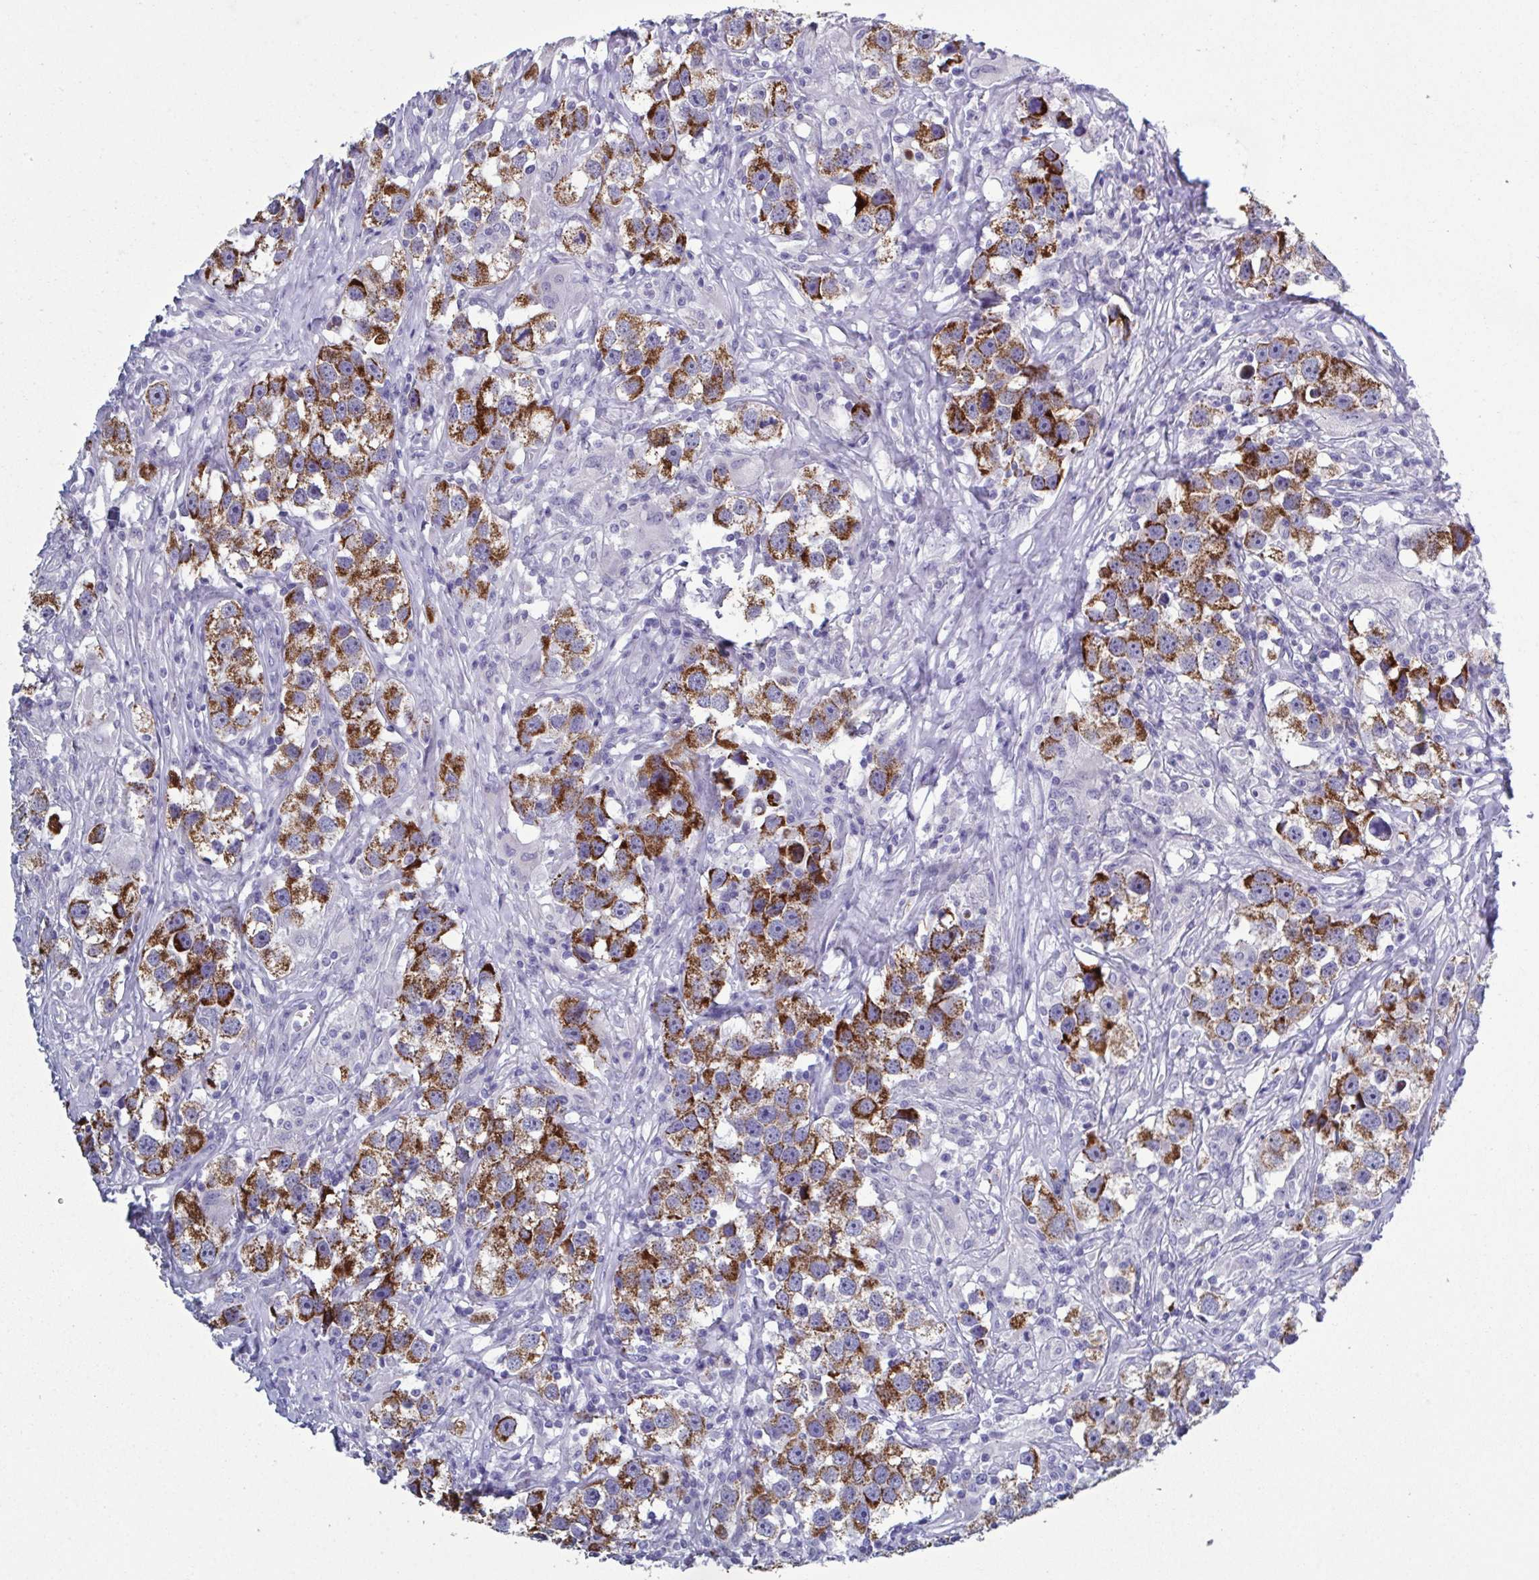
{"staining": {"intensity": "strong", "quantity": ">75%", "location": "cytoplasmic/membranous"}, "tissue": "testis cancer", "cell_type": "Tumor cells", "image_type": "cancer", "snomed": [{"axis": "morphology", "description": "Seminoma, NOS"}, {"axis": "topography", "description": "Testis"}], "caption": "The micrograph demonstrates staining of testis seminoma, revealing strong cytoplasmic/membranous protein positivity (brown color) within tumor cells. The protein is shown in brown color, while the nuclei are stained blue.", "gene": "GLDC", "patient": {"sex": "male", "age": 49}}